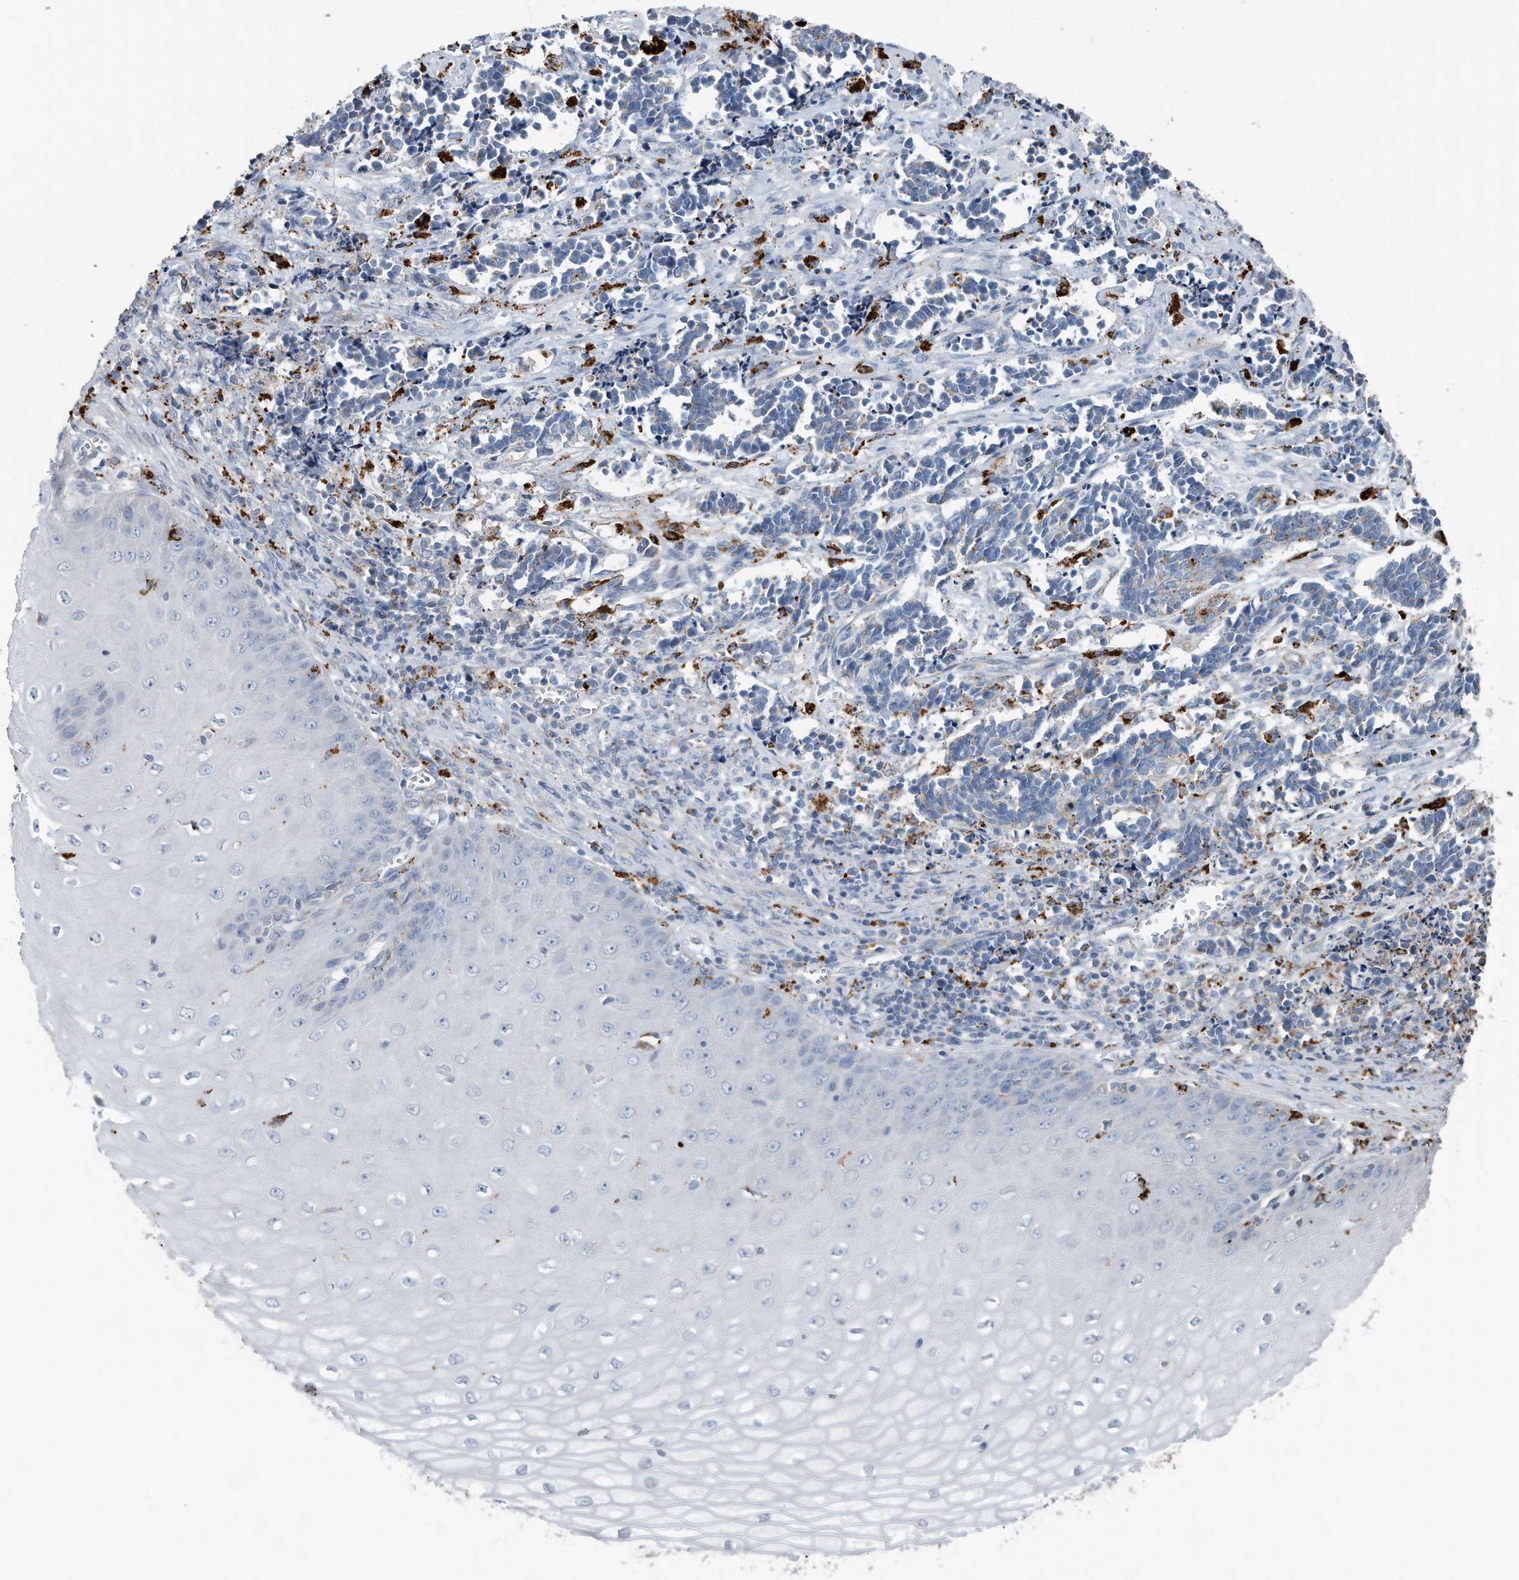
{"staining": {"intensity": "negative", "quantity": "none", "location": "none"}, "tissue": "cervical cancer", "cell_type": "Tumor cells", "image_type": "cancer", "snomed": [{"axis": "morphology", "description": "Normal tissue, NOS"}, {"axis": "morphology", "description": "Squamous cell carcinoma, NOS"}, {"axis": "topography", "description": "Cervix"}], "caption": "Immunohistochemistry micrograph of neoplastic tissue: human cervical cancer (squamous cell carcinoma) stained with DAB (3,3'-diaminobenzidine) displays no significant protein staining in tumor cells. (DAB (3,3'-diaminobenzidine) immunohistochemistry, high magnification).", "gene": "ZNF772", "patient": {"sex": "female", "age": 35}}